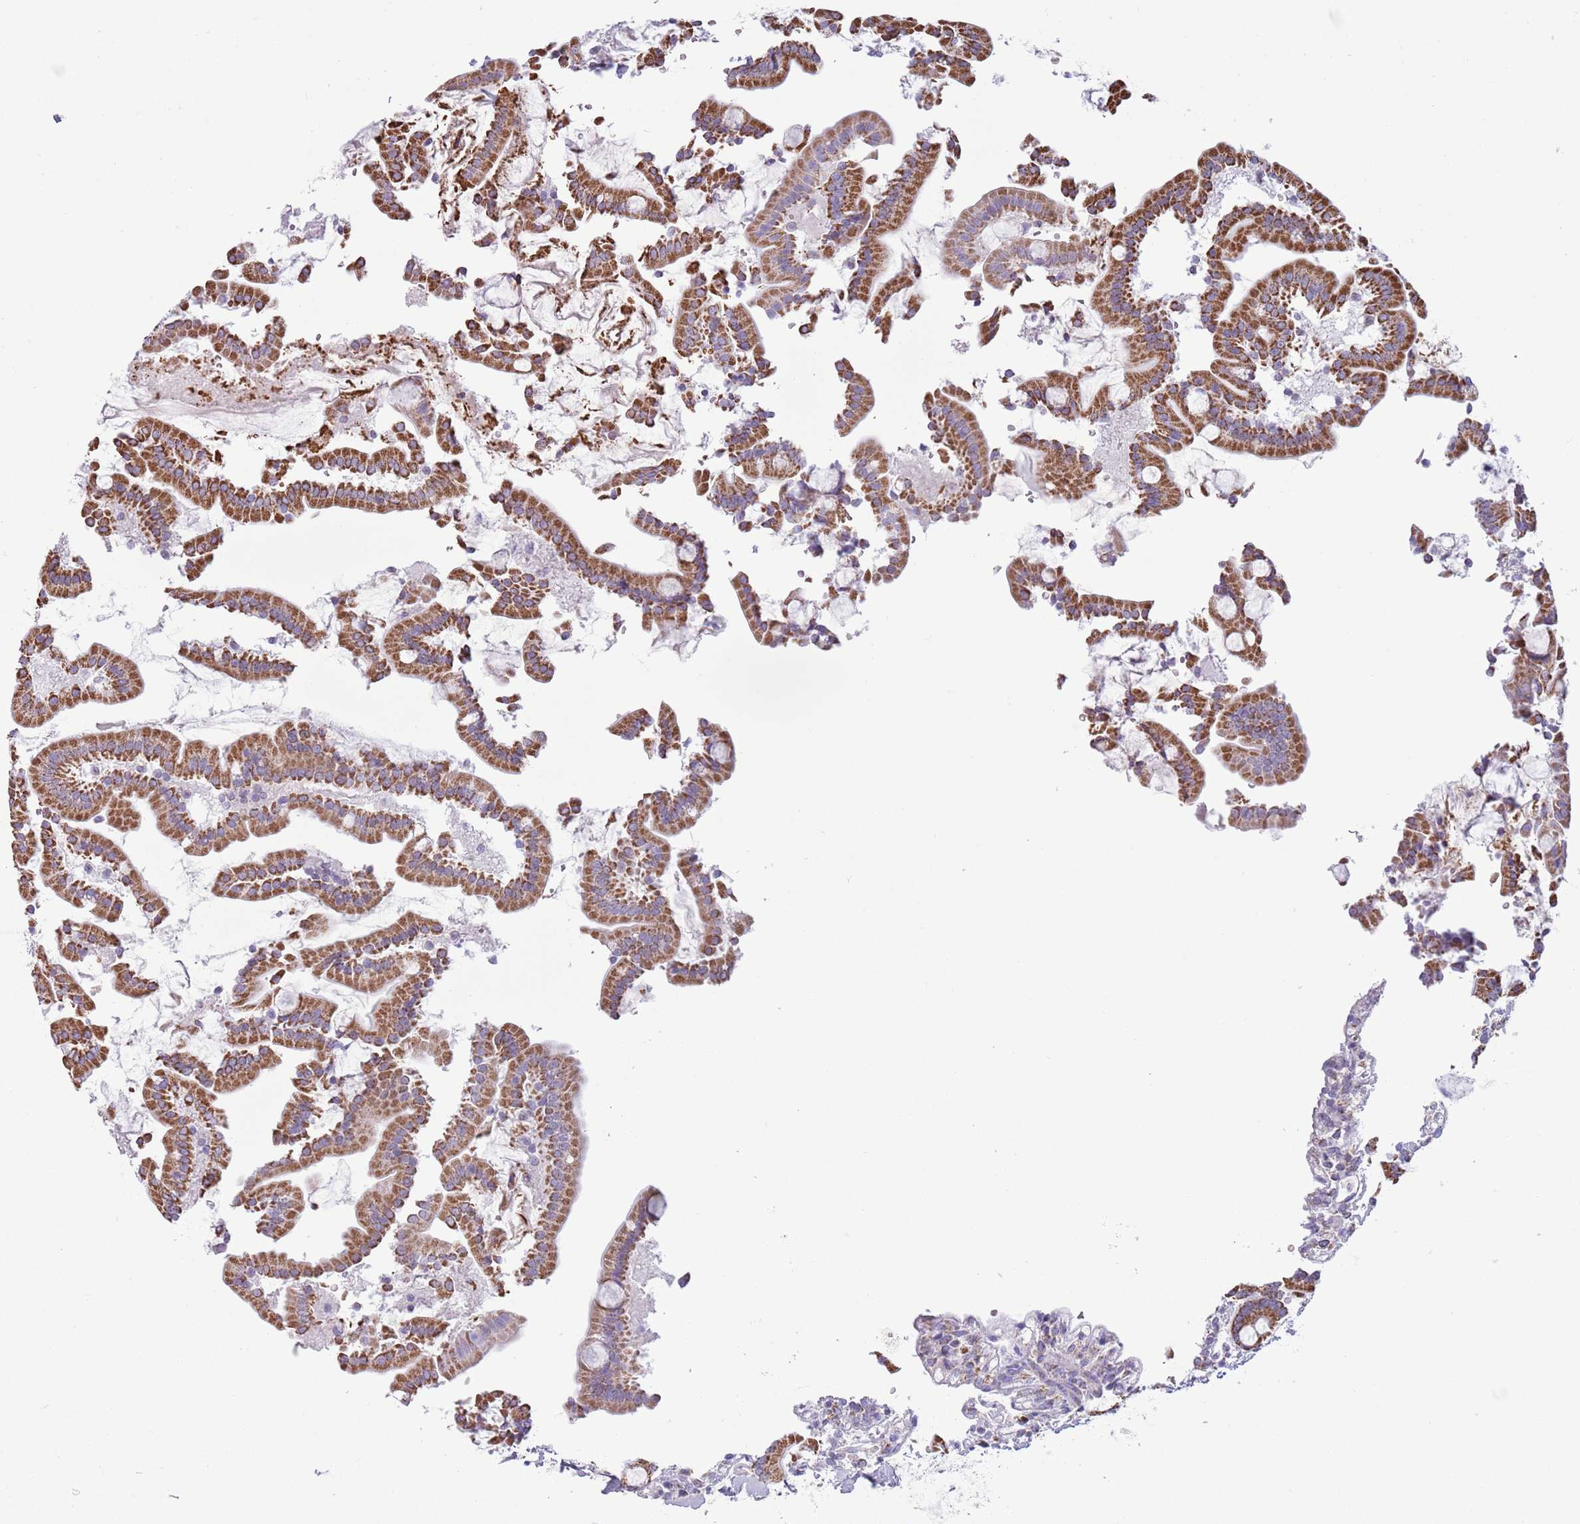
{"staining": {"intensity": "strong", "quantity": ">75%", "location": "cytoplasmic/membranous"}, "tissue": "duodenum", "cell_type": "Glandular cells", "image_type": "normal", "snomed": [{"axis": "morphology", "description": "Normal tissue, NOS"}, {"axis": "topography", "description": "Duodenum"}], "caption": "Benign duodenum reveals strong cytoplasmic/membranous positivity in about >75% of glandular cells, visualized by immunohistochemistry.", "gene": "ATP6V1B1", "patient": {"sex": "male", "age": 55}}